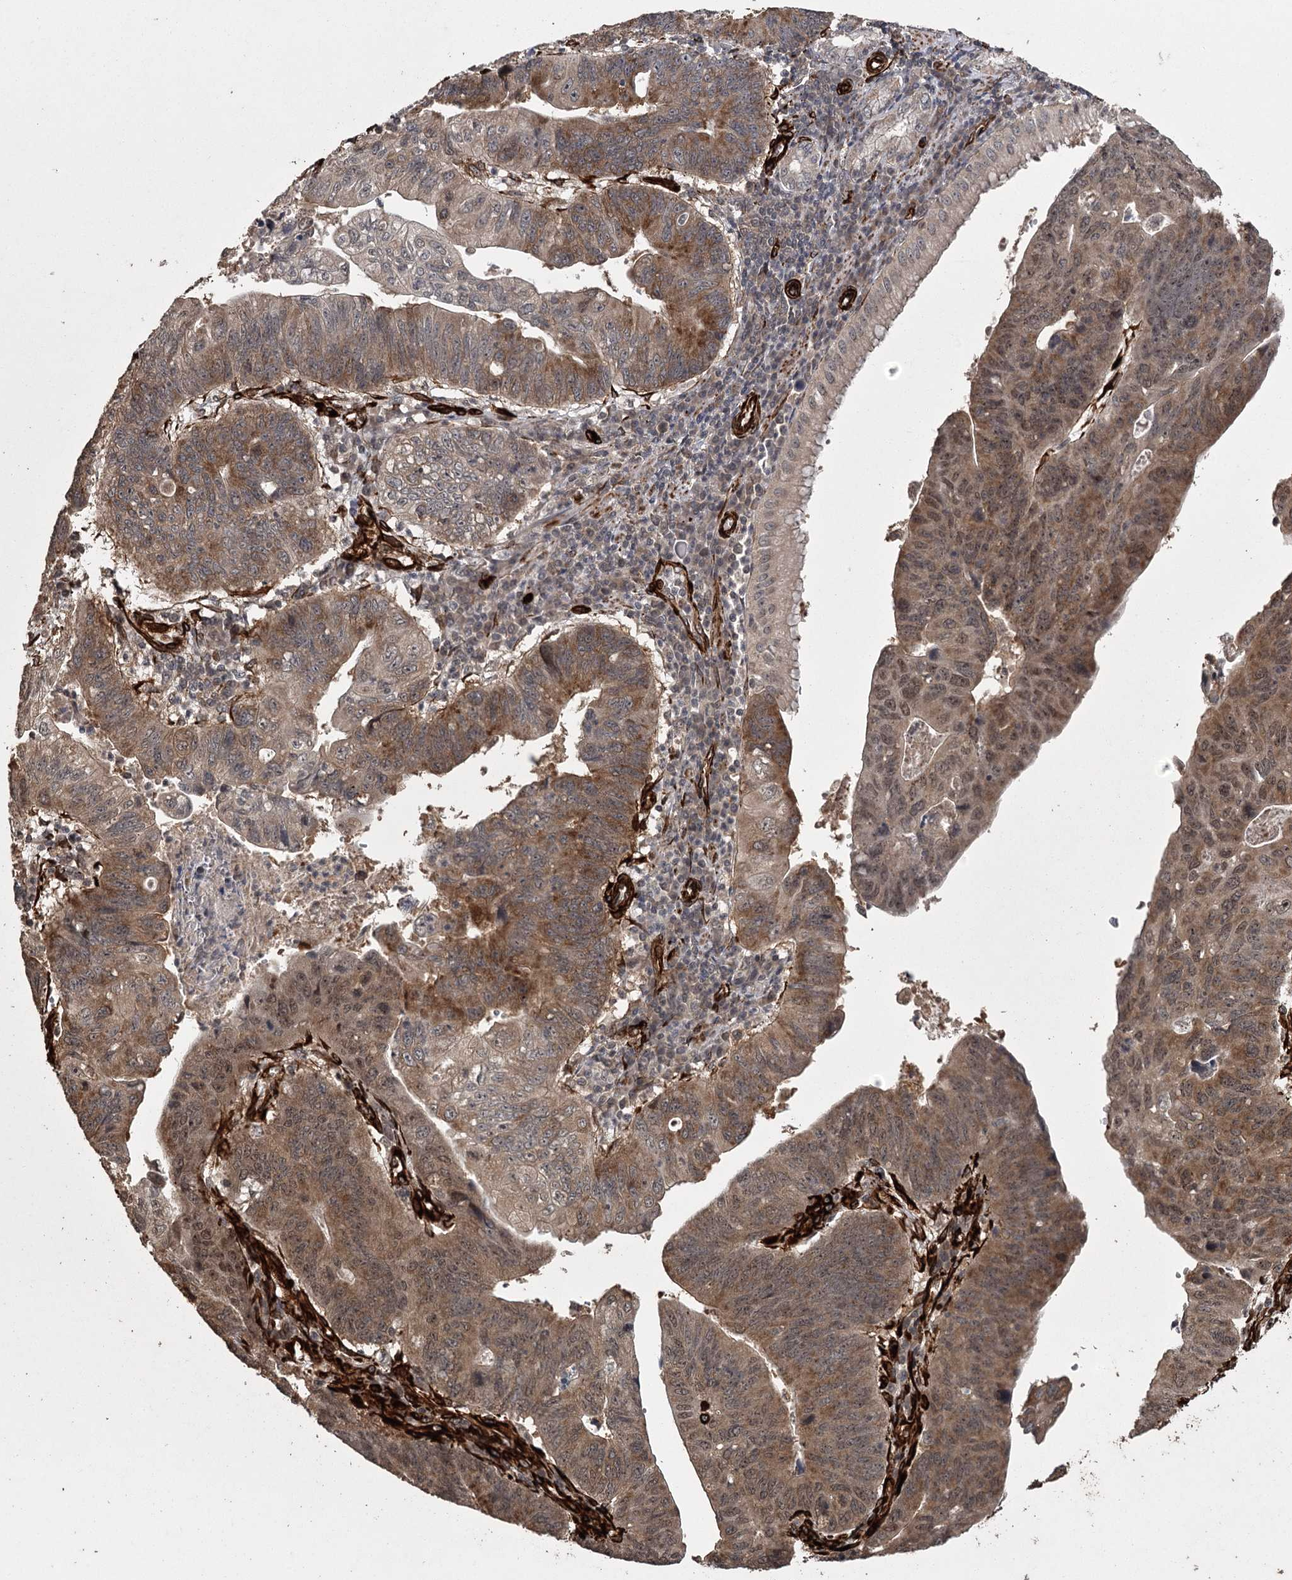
{"staining": {"intensity": "moderate", "quantity": ">75%", "location": "cytoplasmic/membranous,nuclear"}, "tissue": "stomach cancer", "cell_type": "Tumor cells", "image_type": "cancer", "snomed": [{"axis": "morphology", "description": "Adenocarcinoma, NOS"}, {"axis": "topography", "description": "Stomach"}], "caption": "Adenocarcinoma (stomach) stained with a brown dye reveals moderate cytoplasmic/membranous and nuclear positive positivity in about >75% of tumor cells.", "gene": "RPAP3", "patient": {"sex": "male", "age": 59}}